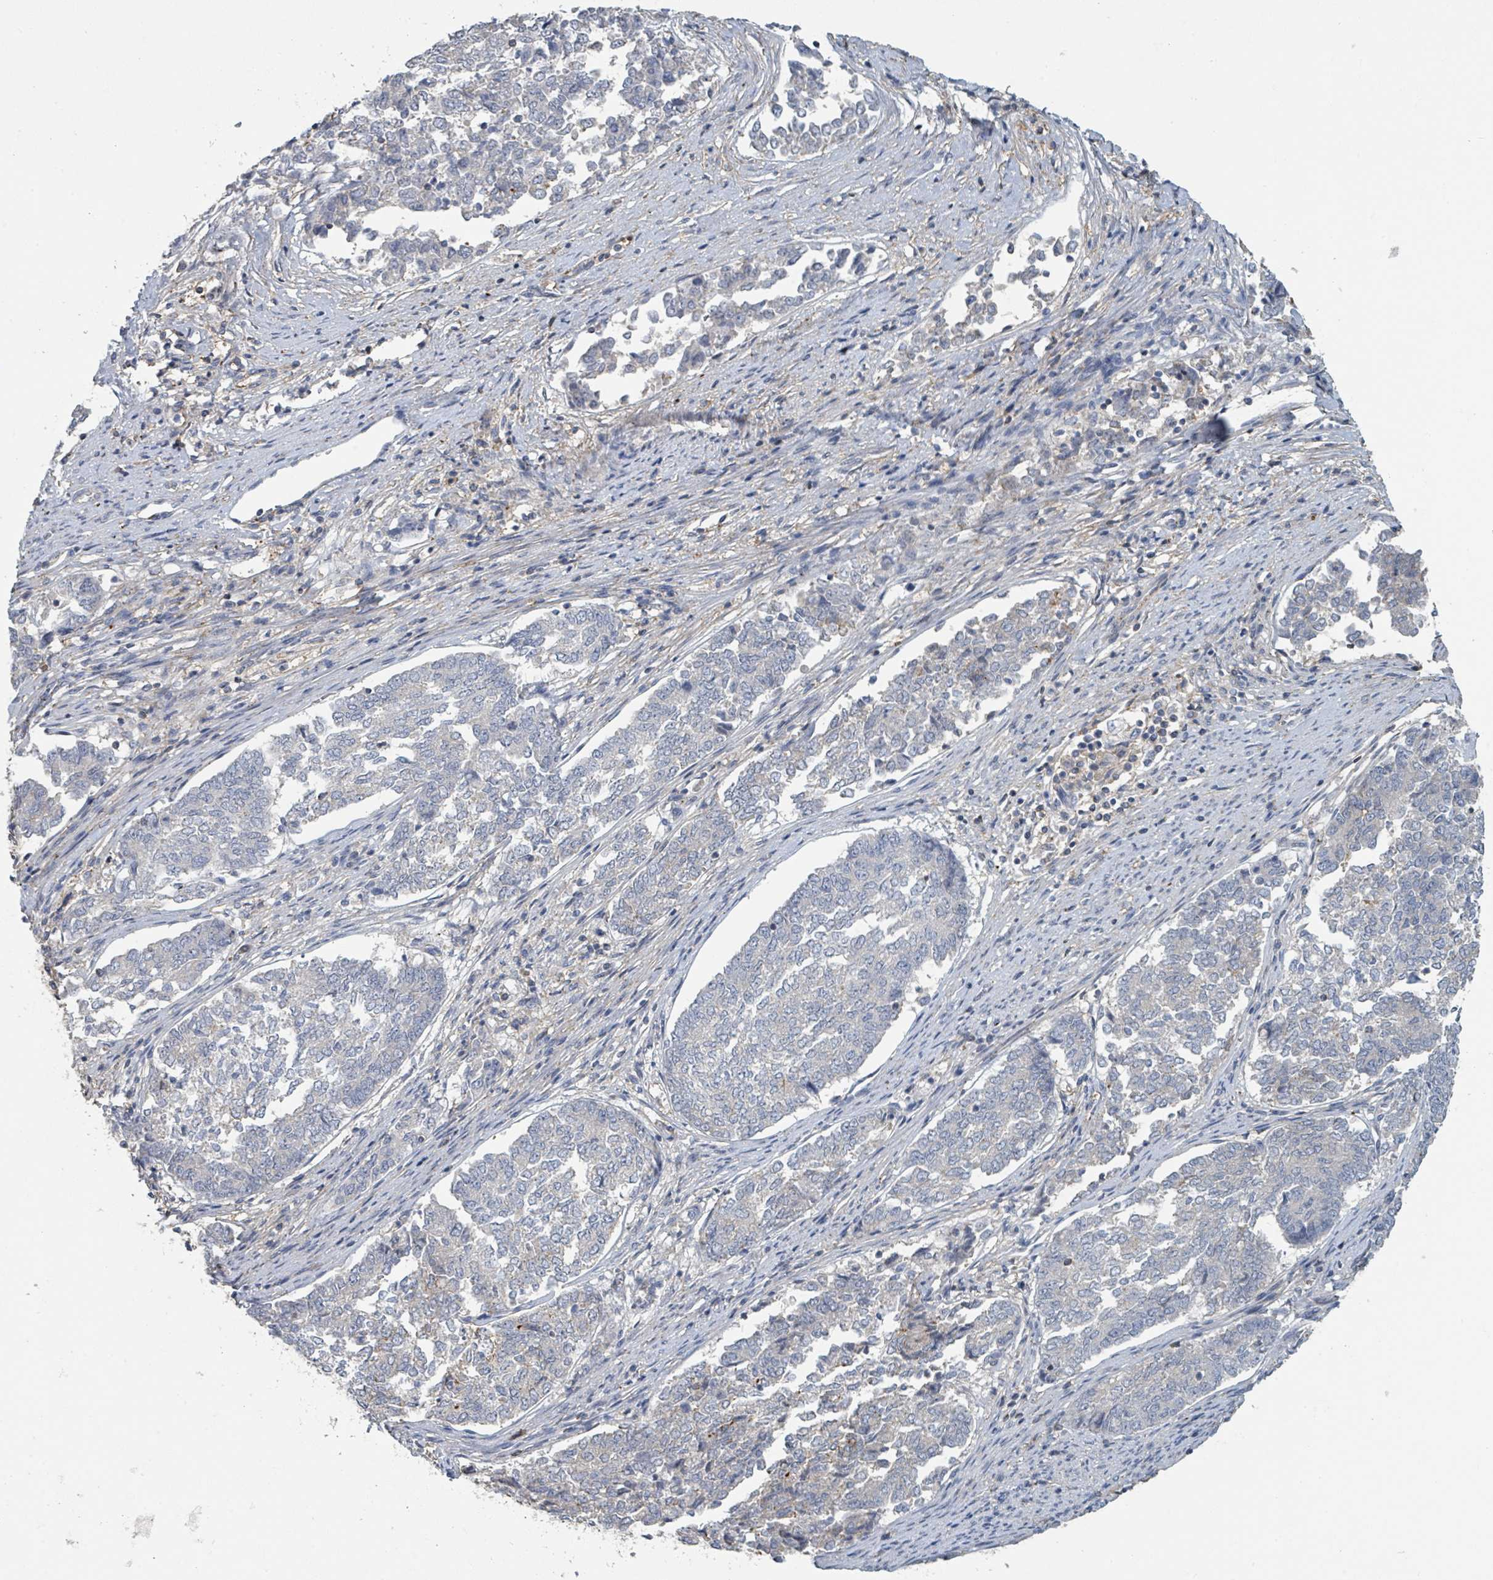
{"staining": {"intensity": "negative", "quantity": "none", "location": "none"}, "tissue": "endometrial cancer", "cell_type": "Tumor cells", "image_type": "cancer", "snomed": [{"axis": "morphology", "description": "Adenocarcinoma, NOS"}, {"axis": "topography", "description": "Endometrium"}], "caption": "The immunohistochemistry image has no significant staining in tumor cells of endometrial adenocarcinoma tissue.", "gene": "LRRC42", "patient": {"sex": "female", "age": 80}}